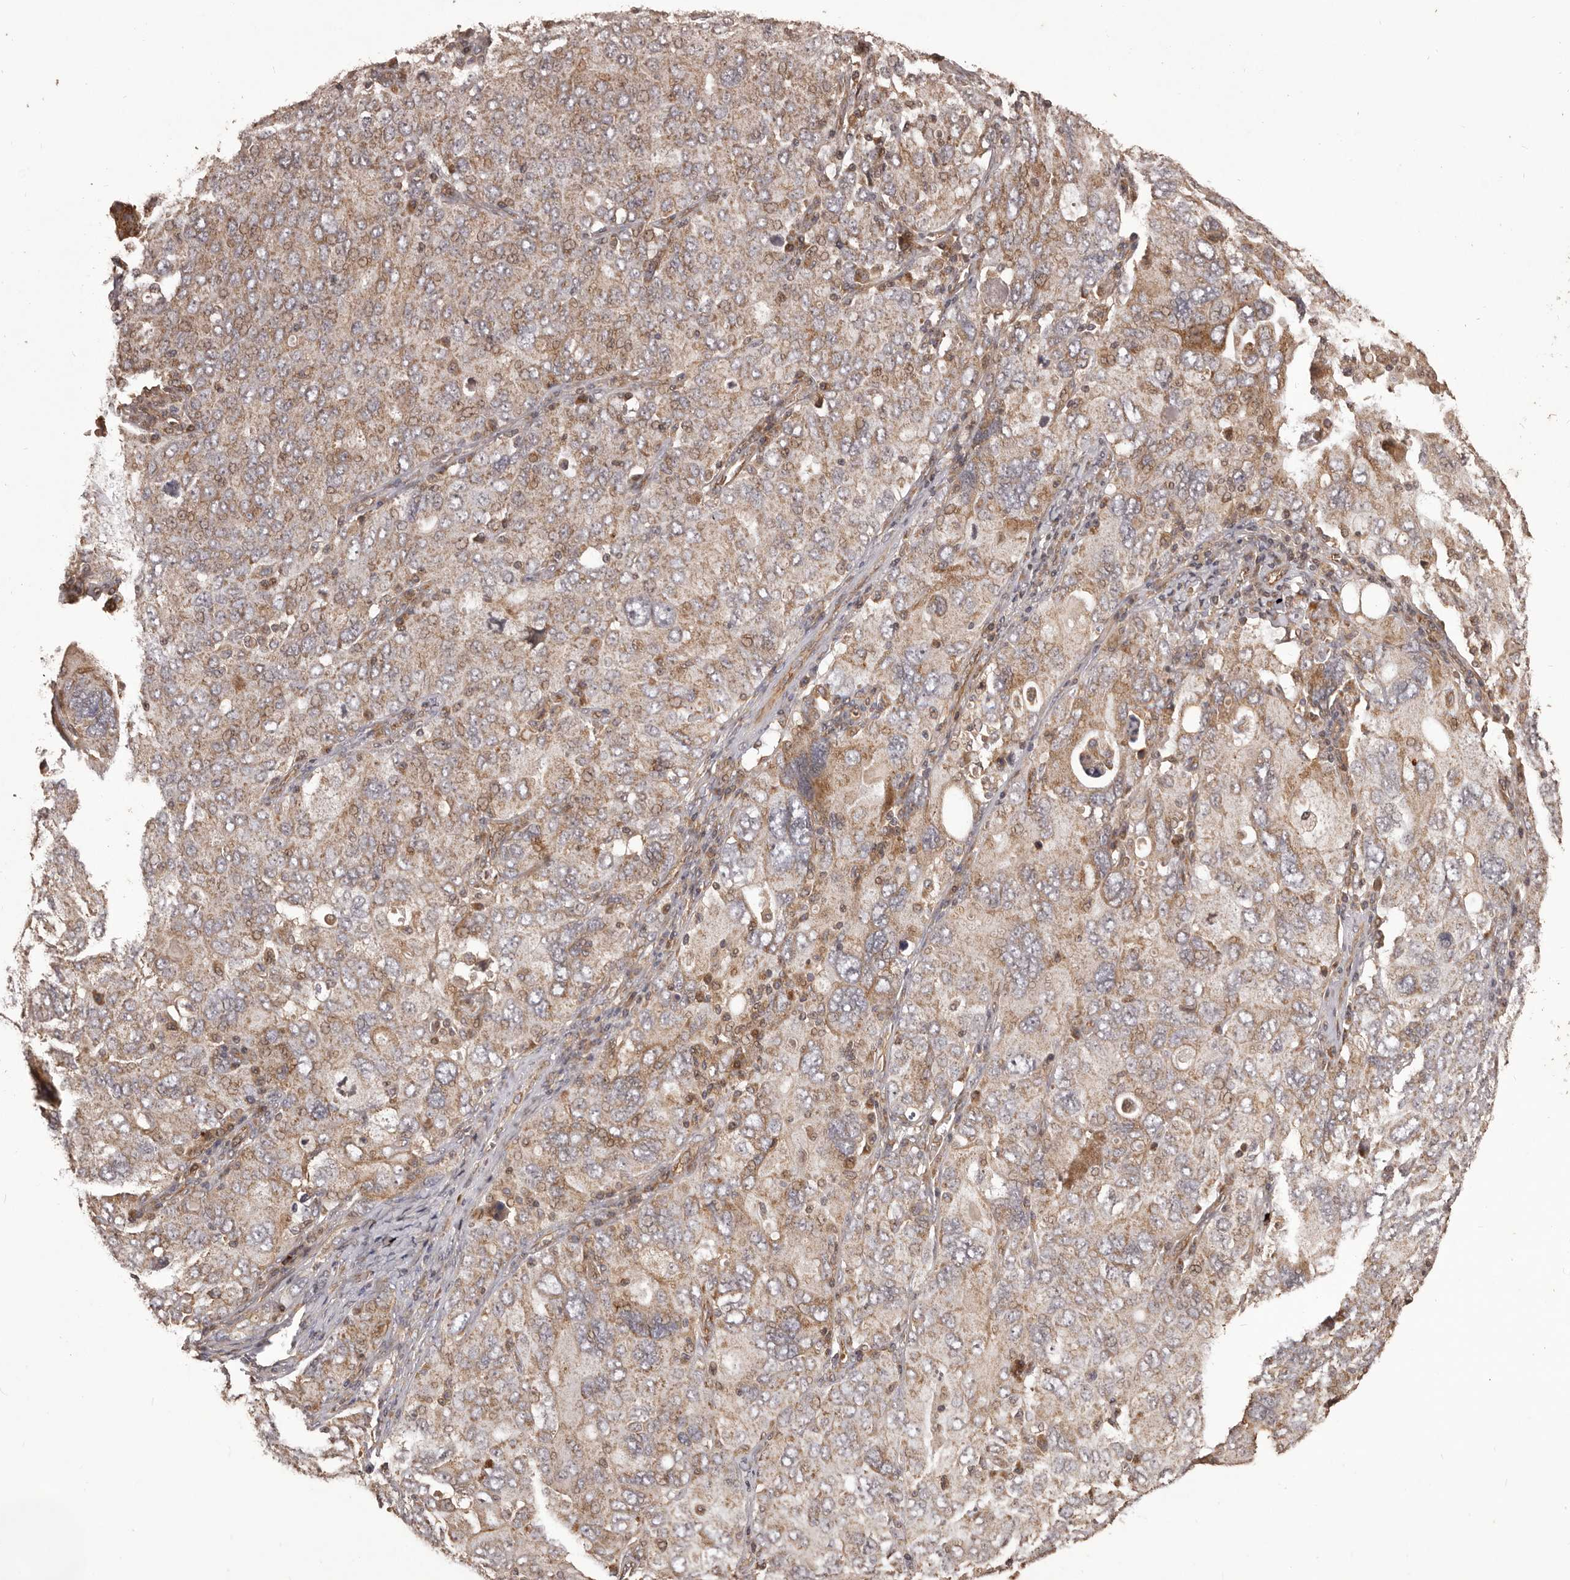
{"staining": {"intensity": "moderate", "quantity": ">75%", "location": "cytoplasmic/membranous"}, "tissue": "ovarian cancer", "cell_type": "Tumor cells", "image_type": "cancer", "snomed": [{"axis": "morphology", "description": "Carcinoma, endometroid"}, {"axis": "topography", "description": "Ovary"}], "caption": "IHC of human ovarian cancer displays medium levels of moderate cytoplasmic/membranous positivity in about >75% of tumor cells.", "gene": "QRSL1", "patient": {"sex": "female", "age": 62}}